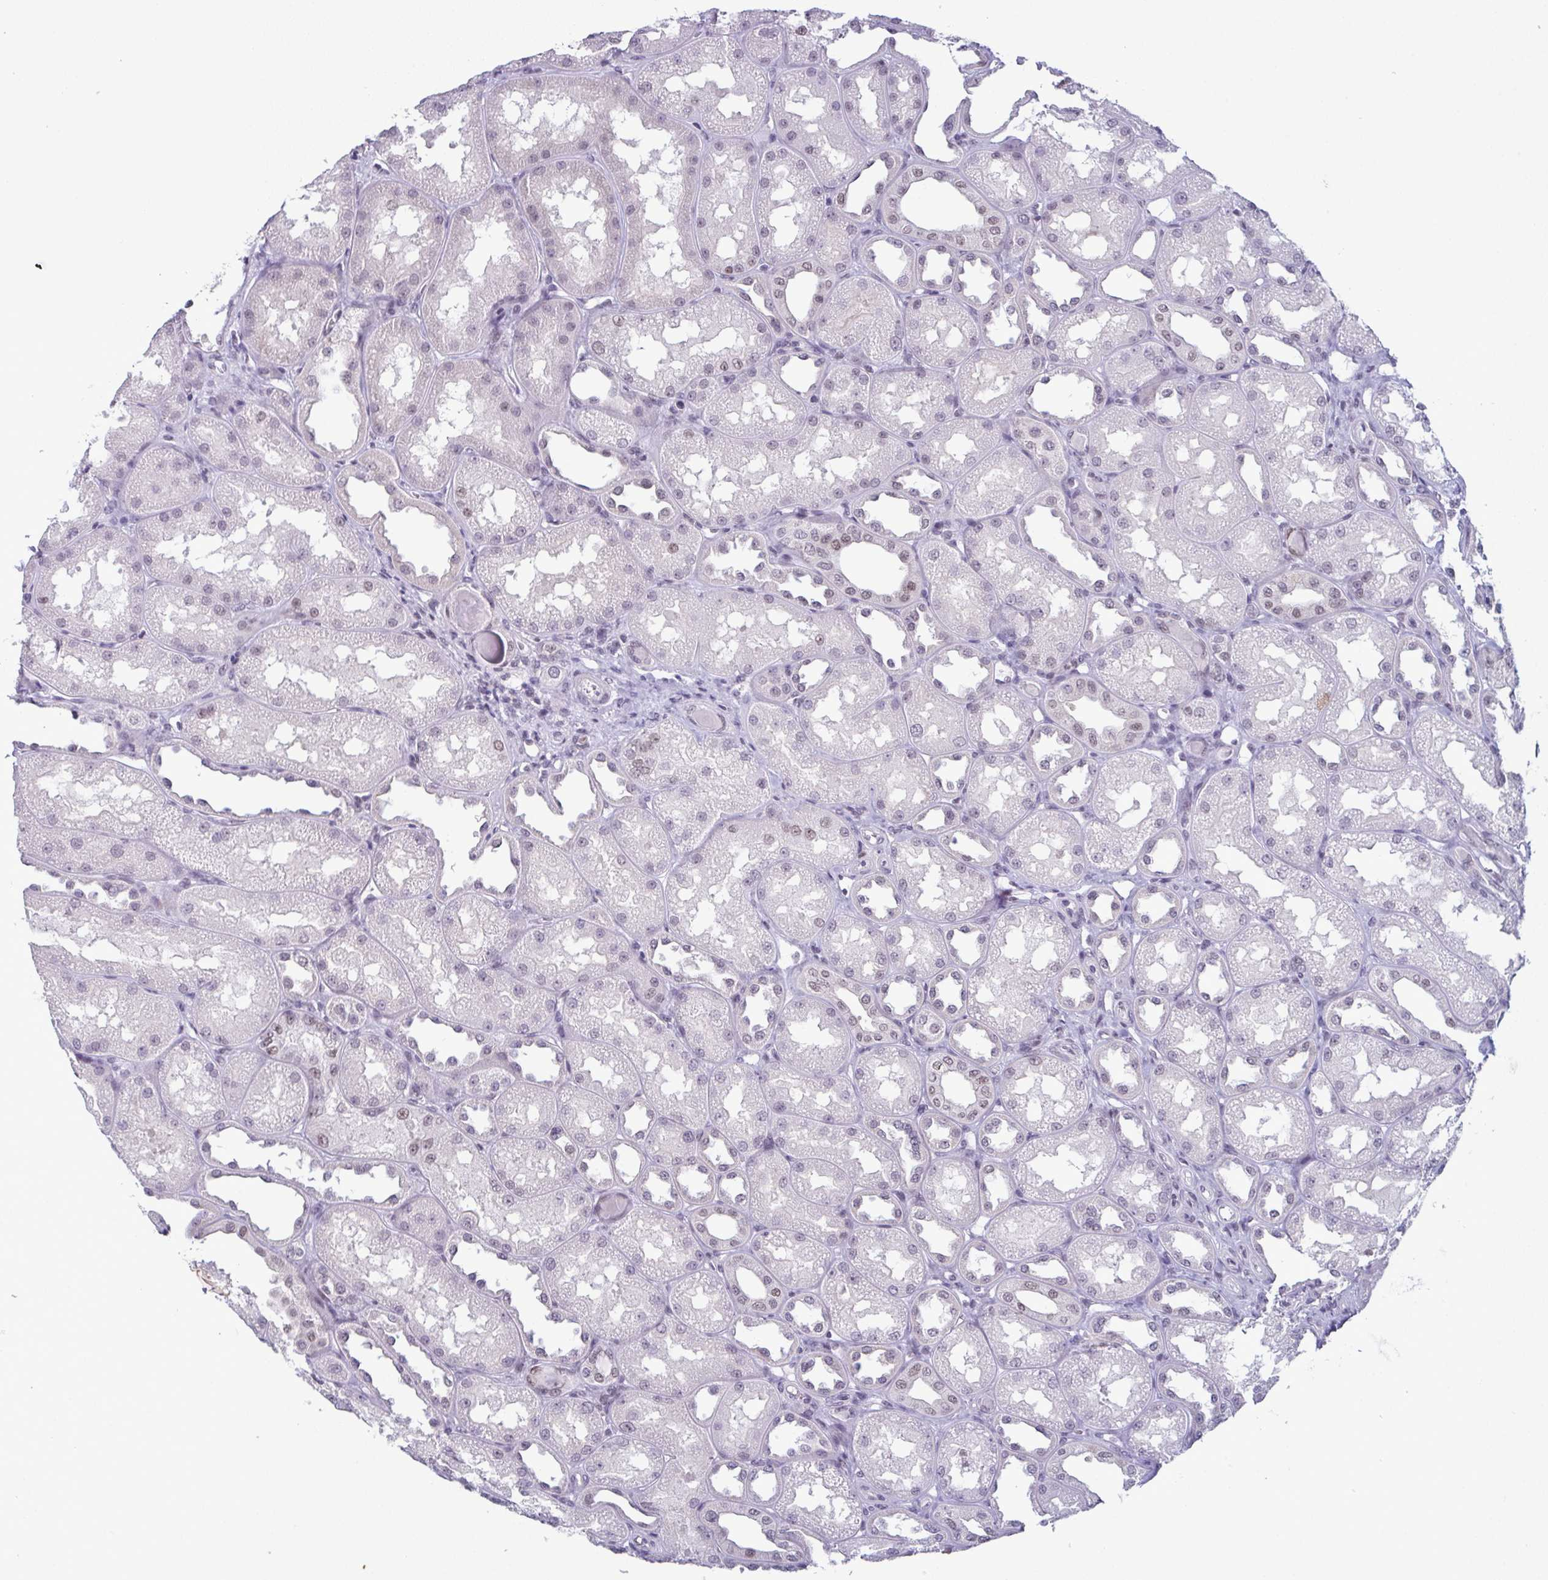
{"staining": {"intensity": "negative", "quantity": "none", "location": "none"}, "tissue": "kidney", "cell_type": "Cells in glomeruli", "image_type": "normal", "snomed": [{"axis": "morphology", "description": "Normal tissue, NOS"}, {"axis": "topography", "description": "Kidney"}], "caption": "Protein analysis of benign kidney exhibits no significant staining in cells in glomeruli.", "gene": "RBM7", "patient": {"sex": "male", "age": 61}}